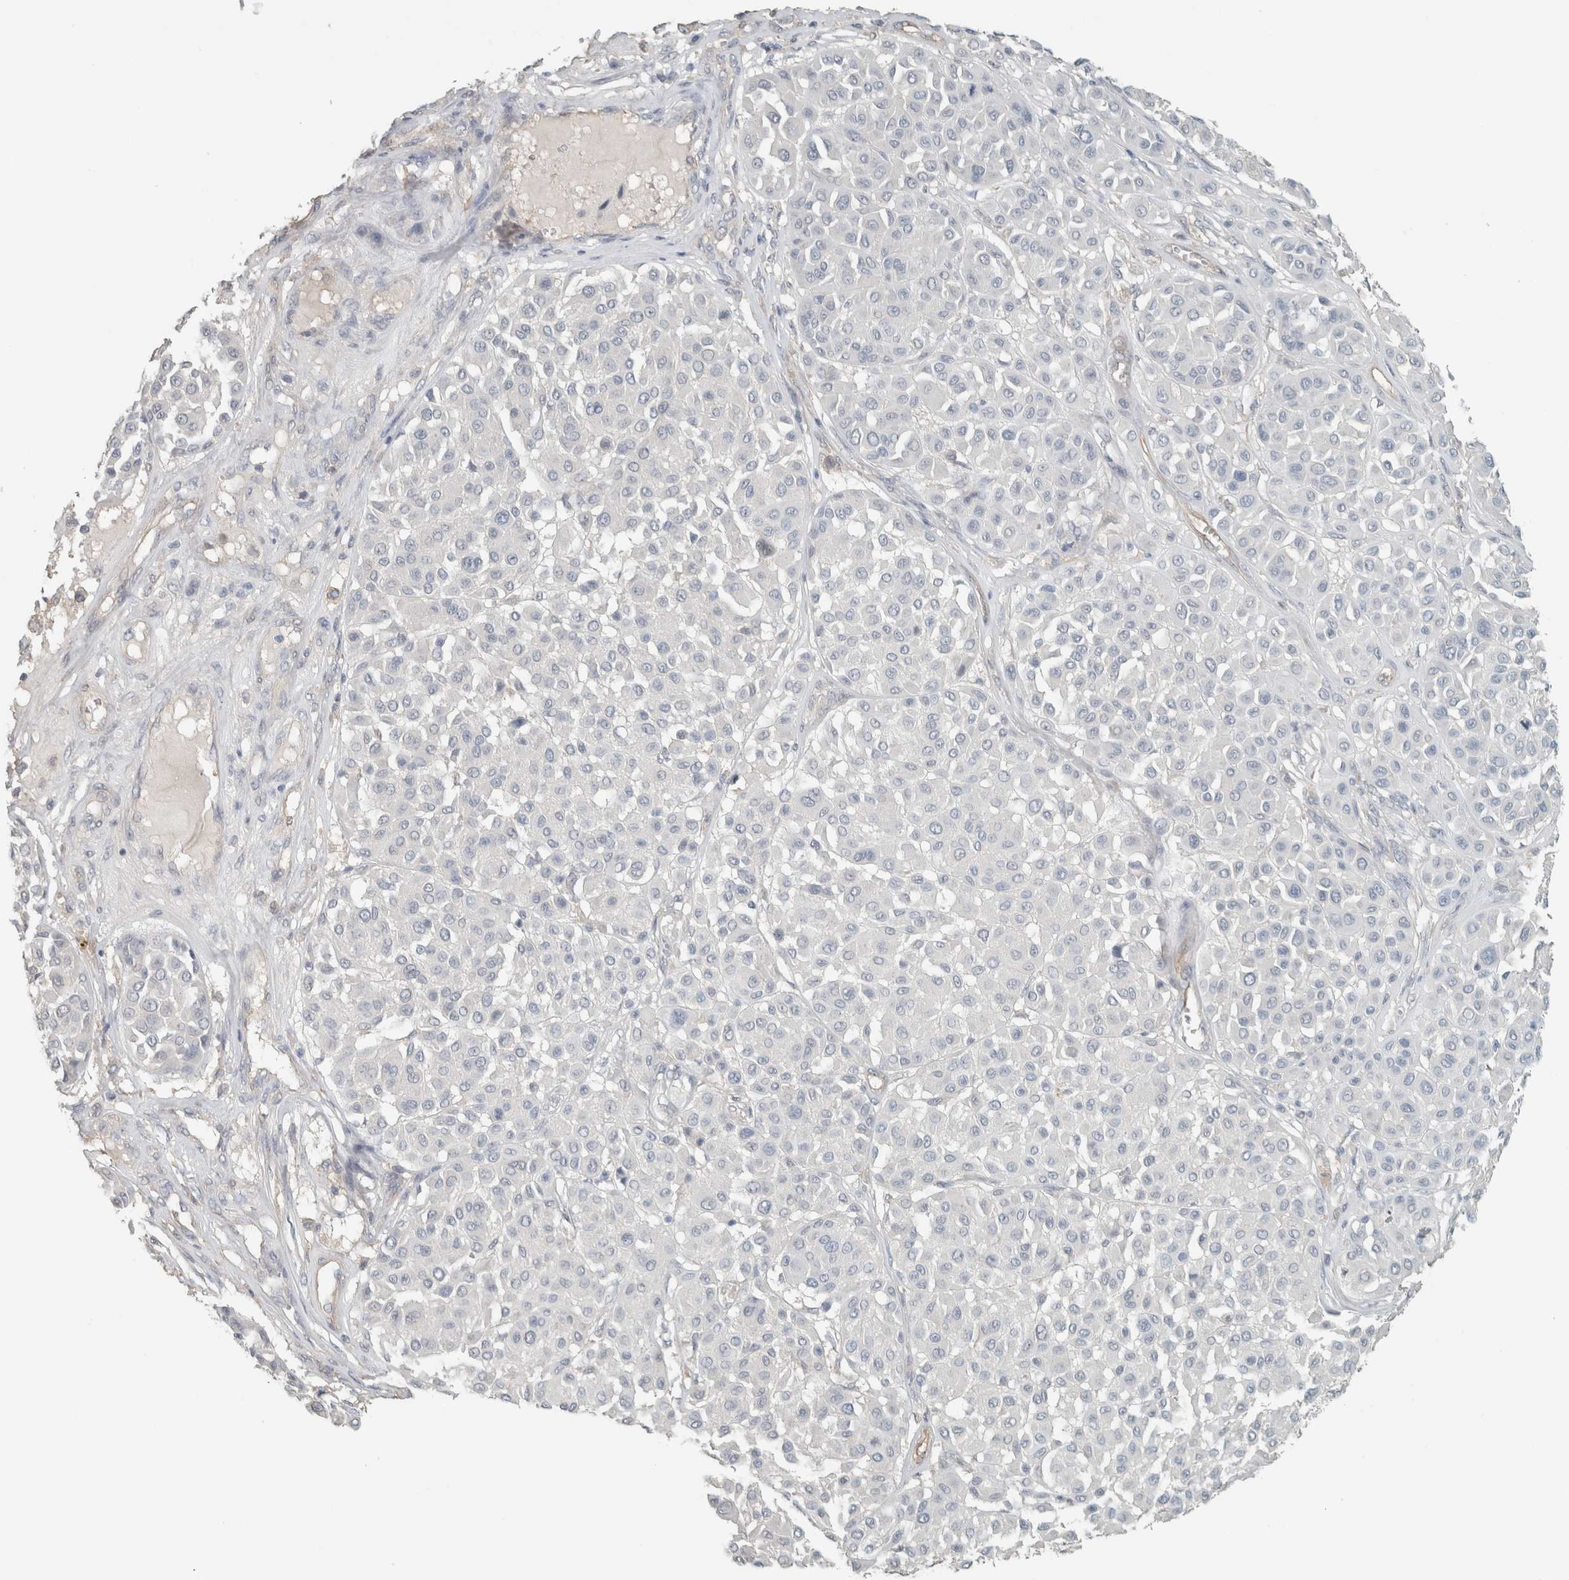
{"staining": {"intensity": "negative", "quantity": "none", "location": "none"}, "tissue": "melanoma", "cell_type": "Tumor cells", "image_type": "cancer", "snomed": [{"axis": "morphology", "description": "Malignant melanoma, Metastatic site"}, {"axis": "topography", "description": "Soft tissue"}], "caption": "A high-resolution micrograph shows immunohistochemistry (IHC) staining of melanoma, which demonstrates no significant expression in tumor cells.", "gene": "SCIN", "patient": {"sex": "male", "age": 41}}